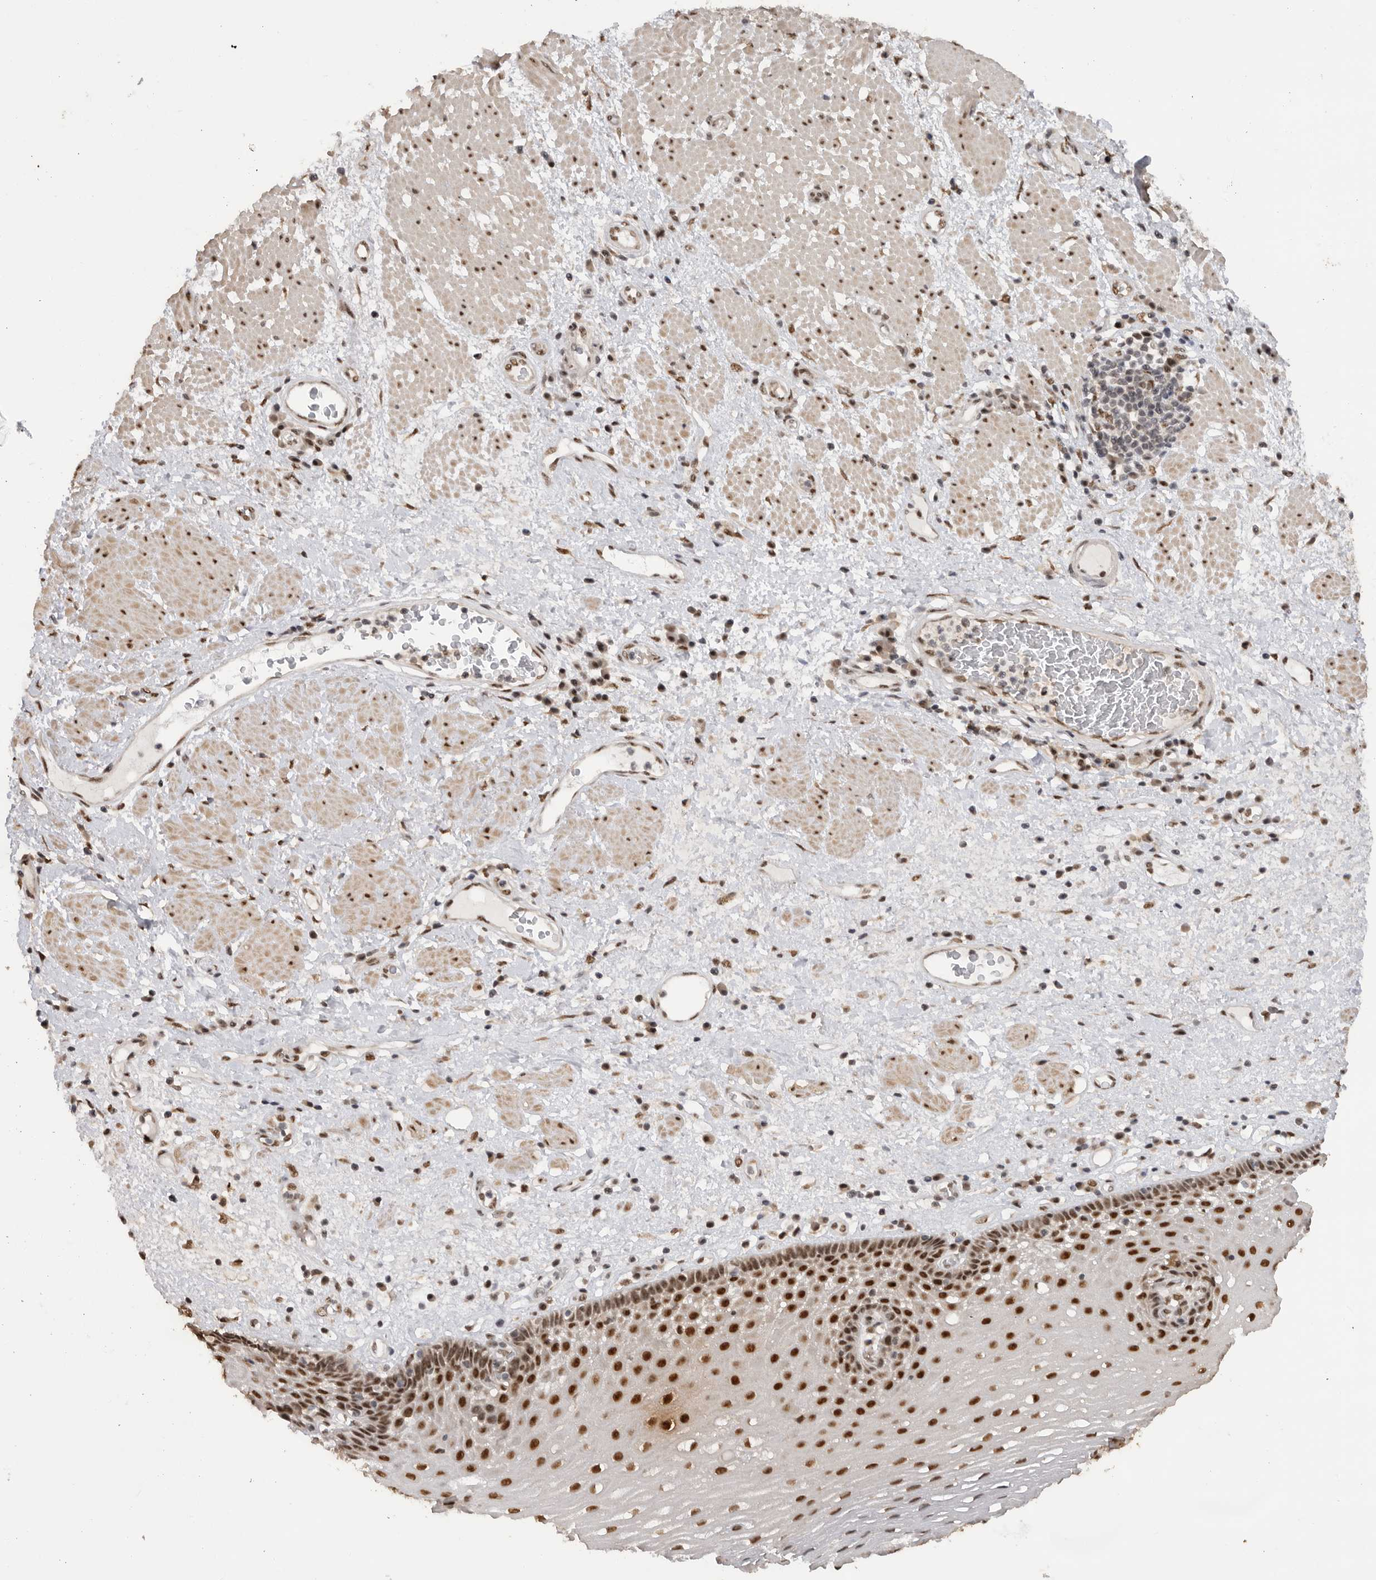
{"staining": {"intensity": "strong", "quantity": ">75%", "location": "nuclear"}, "tissue": "esophagus", "cell_type": "Squamous epithelial cells", "image_type": "normal", "snomed": [{"axis": "morphology", "description": "Normal tissue, NOS"}, {"axis": "morphology", "description": "Adenocarcinoma, NOS"}, {"axis": "topography", "description": "Esophagus"}], "caption": "About >75% of squamous epithelial cells in normal esophagus exhibit strong nuclear protein staining as visualized by brown immunohistochemical staining.", "gene": "PPP1R10", "patient": {"sex": "male", "age": 62}}